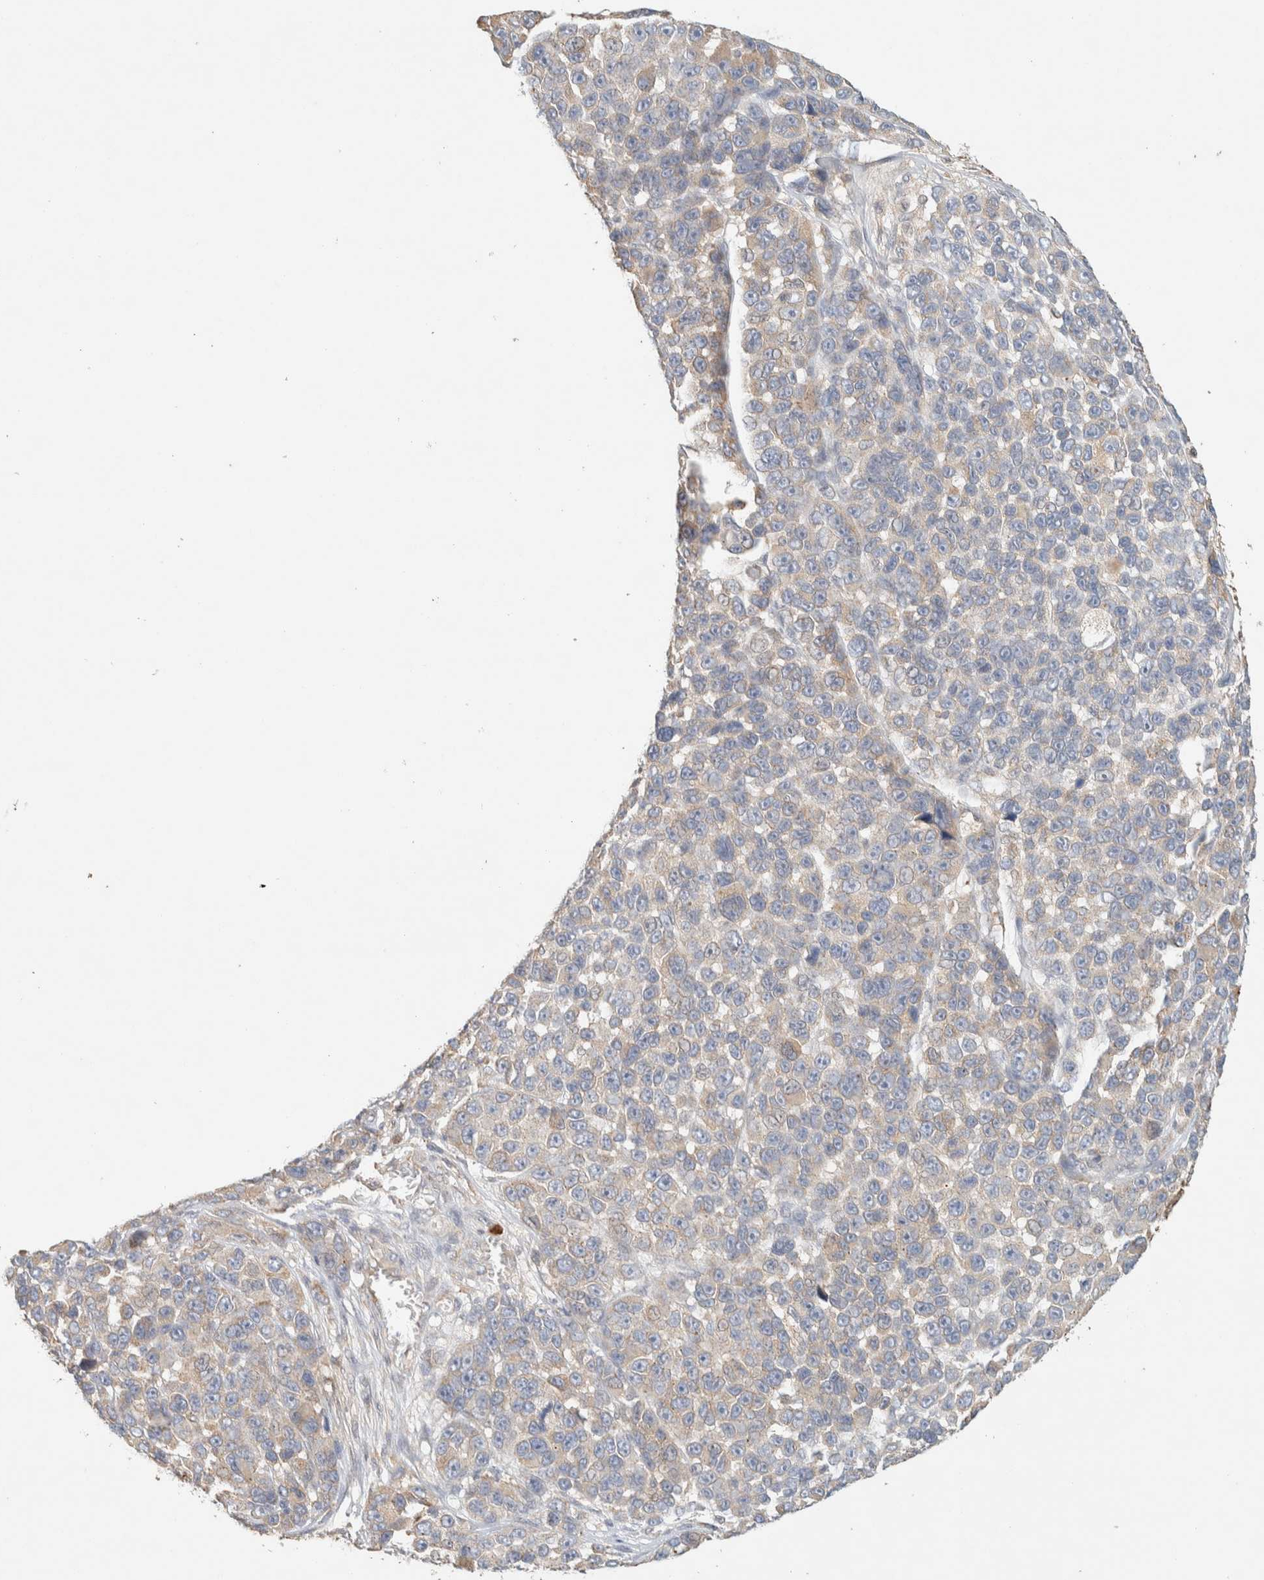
{"staining": {"intensity": "weak", "quantity": "25%-75%", "location": "cytoplasmic/membranous"}, "tissue": "melanoma", "cell_type": "Tumor cells", "image_type": "cancer", "snomed": [{"axis": "morphology", "description": "Malignant melanoma, NOS"}, {"axis": "topography", "description": "Skin"}], "caption": "A high-resolution image shows immunohistochemistry (IHC) staining of melanoma, which exhibits weak cytoplasmic/membranous expression in about 25%-75% of tumor cells.", "gene": "TTC3", "patient": {"sex": "male", "age": 53}}